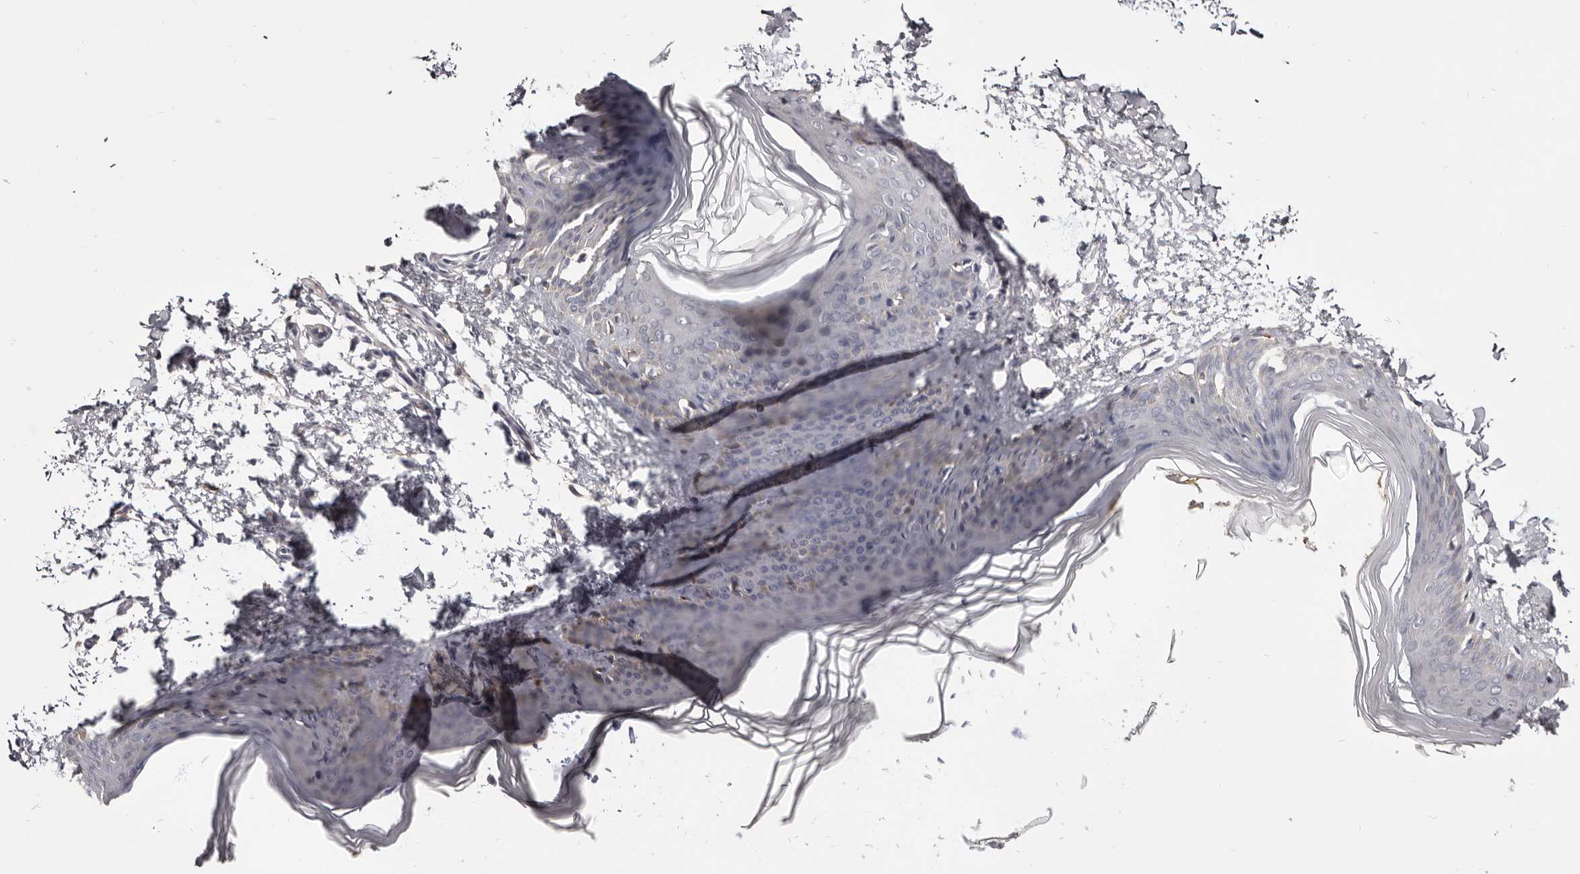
{"staining": {"intensity": "negative", "quantity": "none", "location": "none"}, "tissue": "skin", "cell_type": "Fibroblasts", "image_type": "normal", "snomed": [{"axis": "morphology", "description": "Normal tissue, NOS"}, {"axis": "topography", "description": "Skin"}], "caption": "Immunohistochemical staining of normal human skin exhibits no significant positivity in fibroblasts. (Brightfield microscopy of DAB (3,3'-diaminobenzidine) immunohistochemistry at high magnification).", "gene": "NENF", "patient": {"sex": "female", "age": 27}}